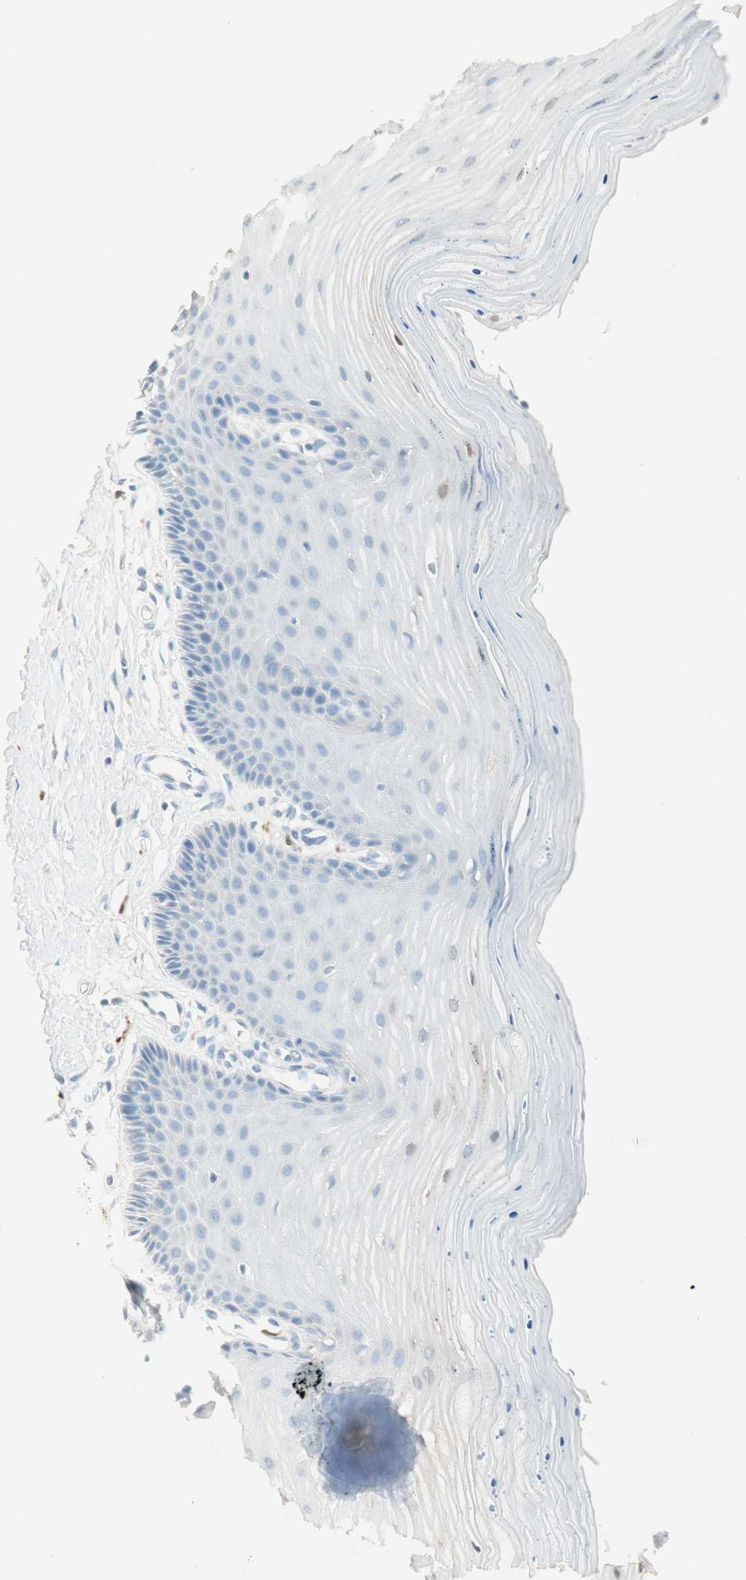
{"staining": {"intensity": "weak", "quantity": "25%-75%", "location": "cytoplasmic/membranous"}, "tissue": "cervix", "cell_type": "Glandular cells", "image_type": "normal", "snomed": [{"axis": "morphology", "description": "Normal tissue, NOS"}, {"axis": "topography", "description": "Cervix"}], "caption": "Protein staining shows weak cytoplasmic/membranous expression in about 25%-75% of glandular cells in normal cervix.", "gene": "HPGD", "patient": {"sex": "female", "age": 55}}